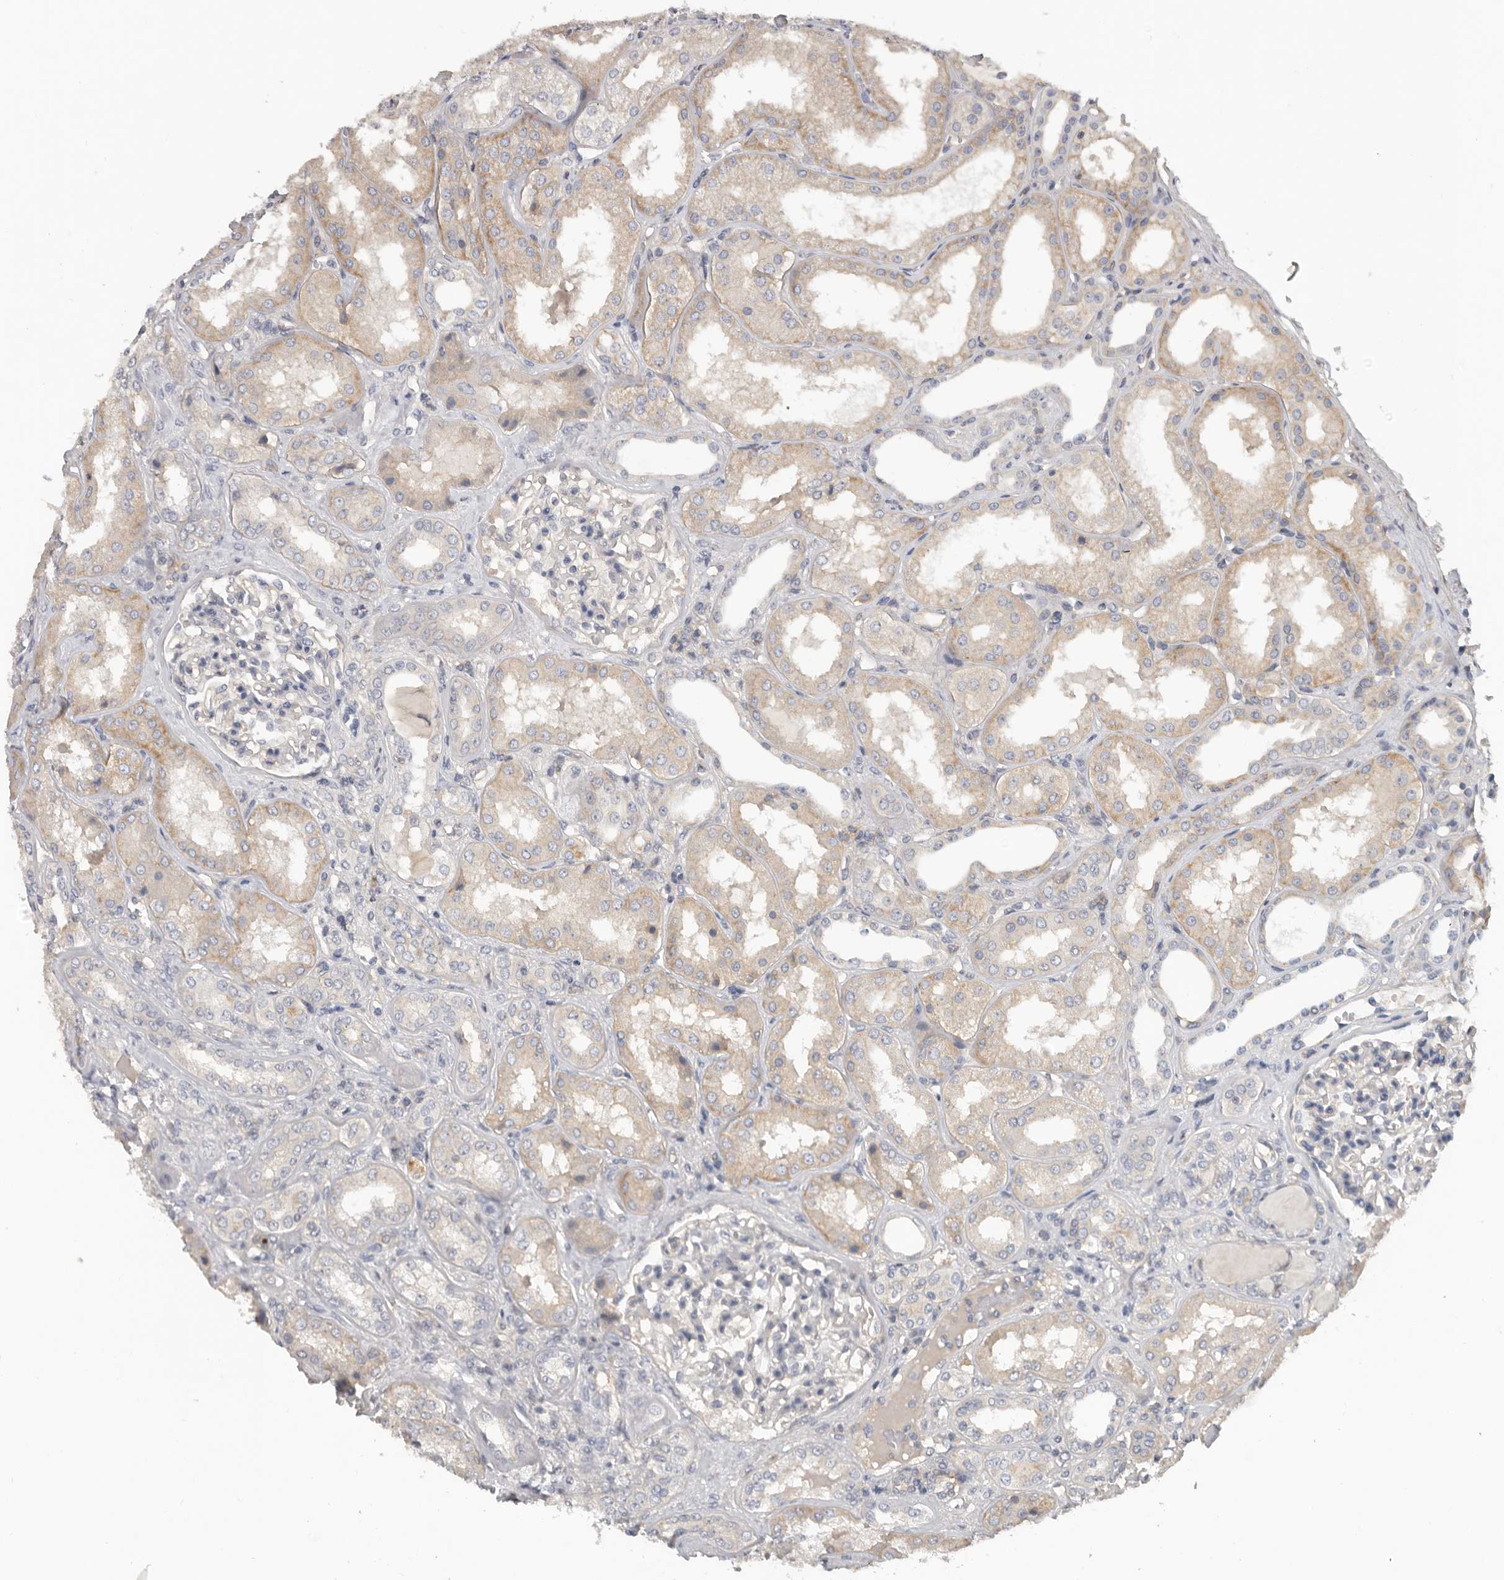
{"staining": {"intensity": "negative", "quantity": "none", "location": "none"}, "tissue": "kidney", "cell_type": "Cells in glomeruli", "image_type": "normal", "snomed": [{"axis": "morphology", "description": "Normal tissue, NOS"}, {"axis": "topography", "description": "Kidney"}], "caption": "Immunohistochemistry of normal human kidney shows no staining in cells in glomeruli. The staining is performed using DAB brown chromogen with nuclei counter-stained in using hematoxylin.", "gene": "WDTC1", "patient": {"sex": "female", "age": 56}}